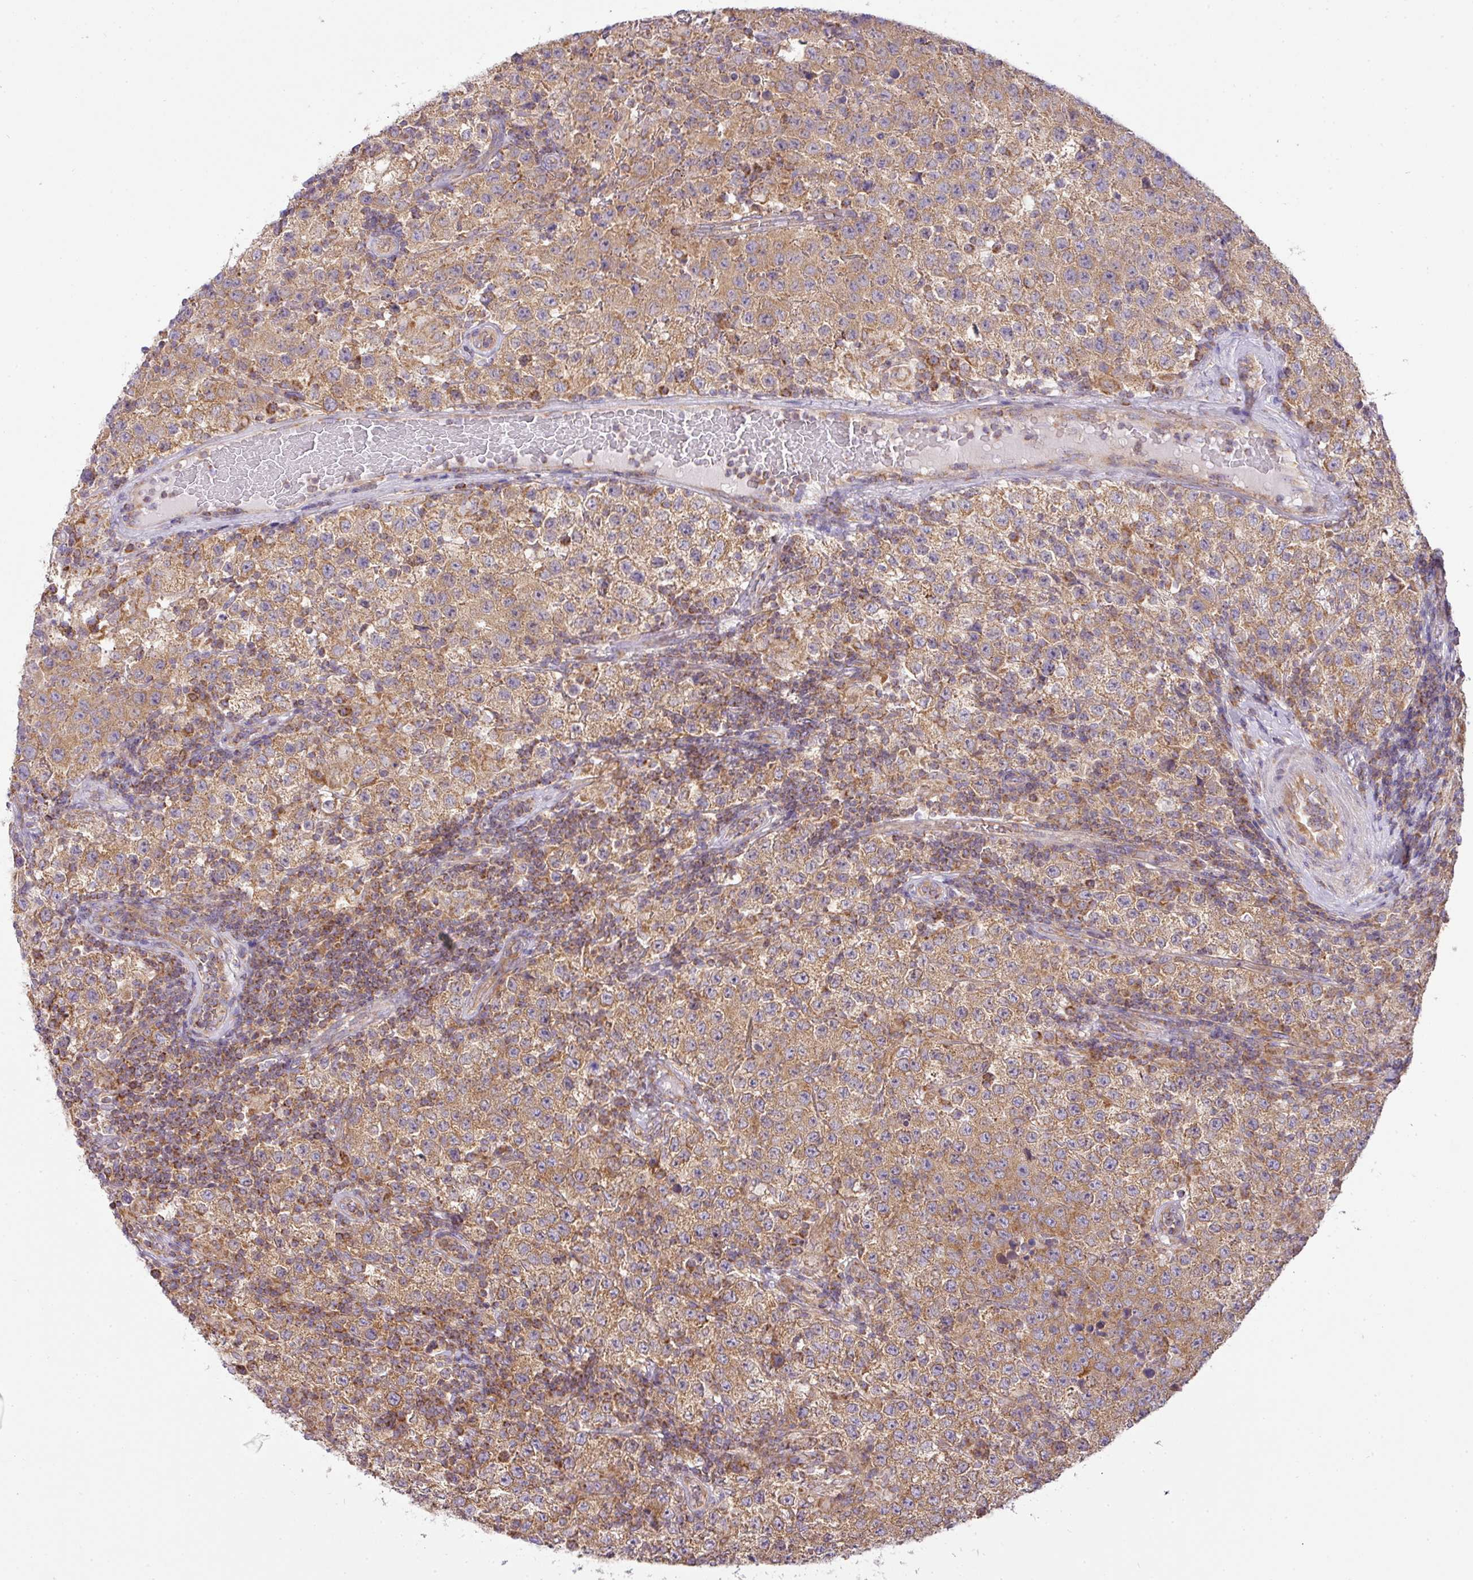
{"staining": {"intensity": "moderate", "quantity": ">75%", "location": "cytoplasmic/membranous"}, "tissue": "testis cancer", "cell_type": "Tumor cells", "image_type": "cancer", "snomed": [{"axis": "morphology", "description": "Seminoma, NOS"}, {"axis": "morphology", "description": "Carcinoma, Embryonal, NOS"}, {"axis": "topography", "description": "Testis"}], "caption": "This micrograph exhibits testis embryonal carcinoma stained with immunohistochemistry (IHC) to label a protein in brown. The cytoplasmic/membranous of tumor cells show moderate positivity for the protein. Nuclei are counter-stained blue.", "gene": "ZNF211", "patient": {"sex": "male", "age": 41}}